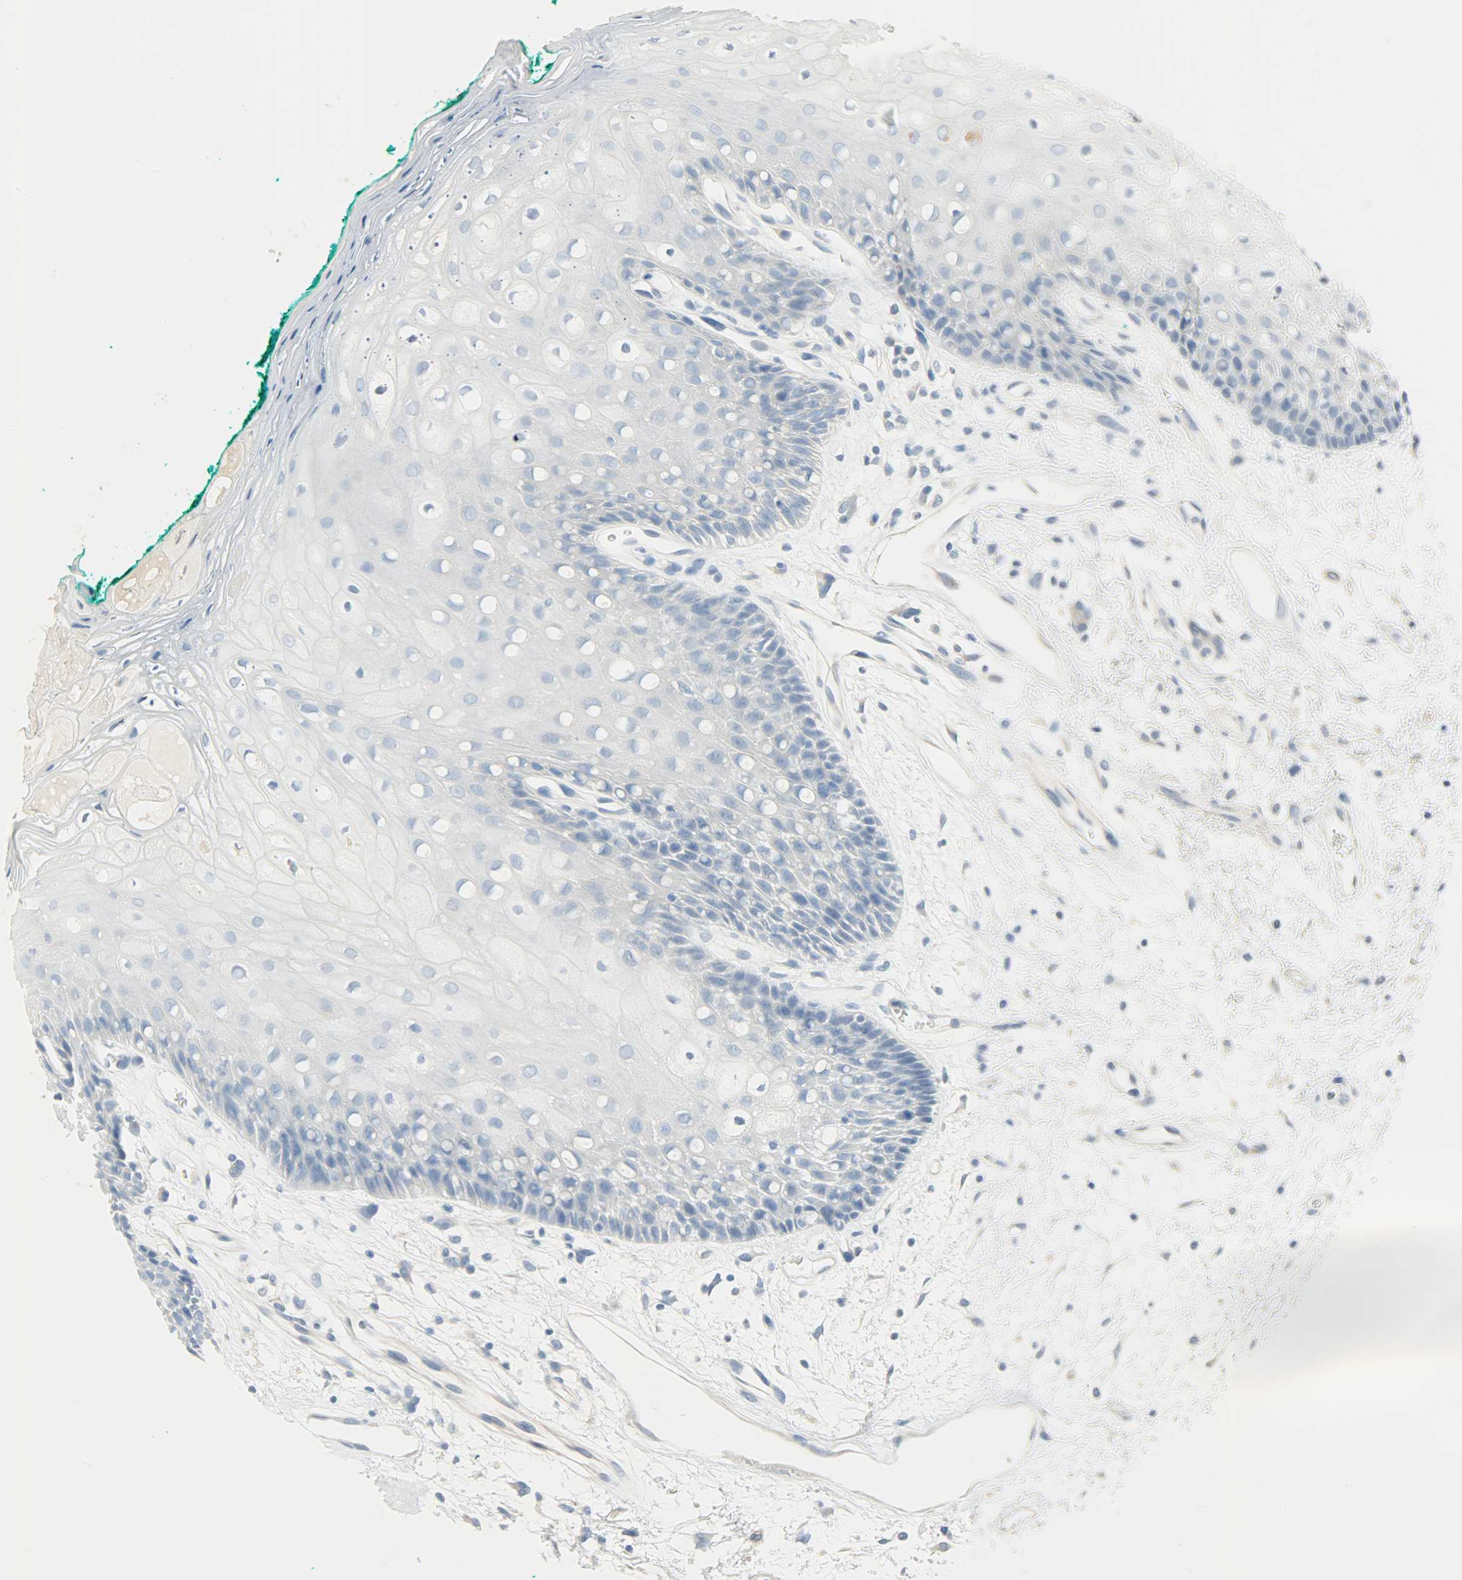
{"staining": {"intensity": "negative", "quantity": "none", "location": "none"}, "tissue": "oral mucosa", "cell_type": "Squamous epithelial cells", "image_type": "normal", "snomed": [{"axis": "morphology", "description": "Normal tissue, NOS"}, {"axis": "morphology", "description": "Squamous cell carcinoma, NOS"}, {"axis": "topography", "description": "Skeletal muscle"}, {"axis": "topography", "description": "Oral tissue"}, {"axis": "topography", "description": "Head-Neck"}], "caption": "A histopathology image of oral mucosa stained for a protein displays no brown staining in squamous epithelial cells.", "gene": "PROM1", "patient": {"sex": "female", "age": 84}}